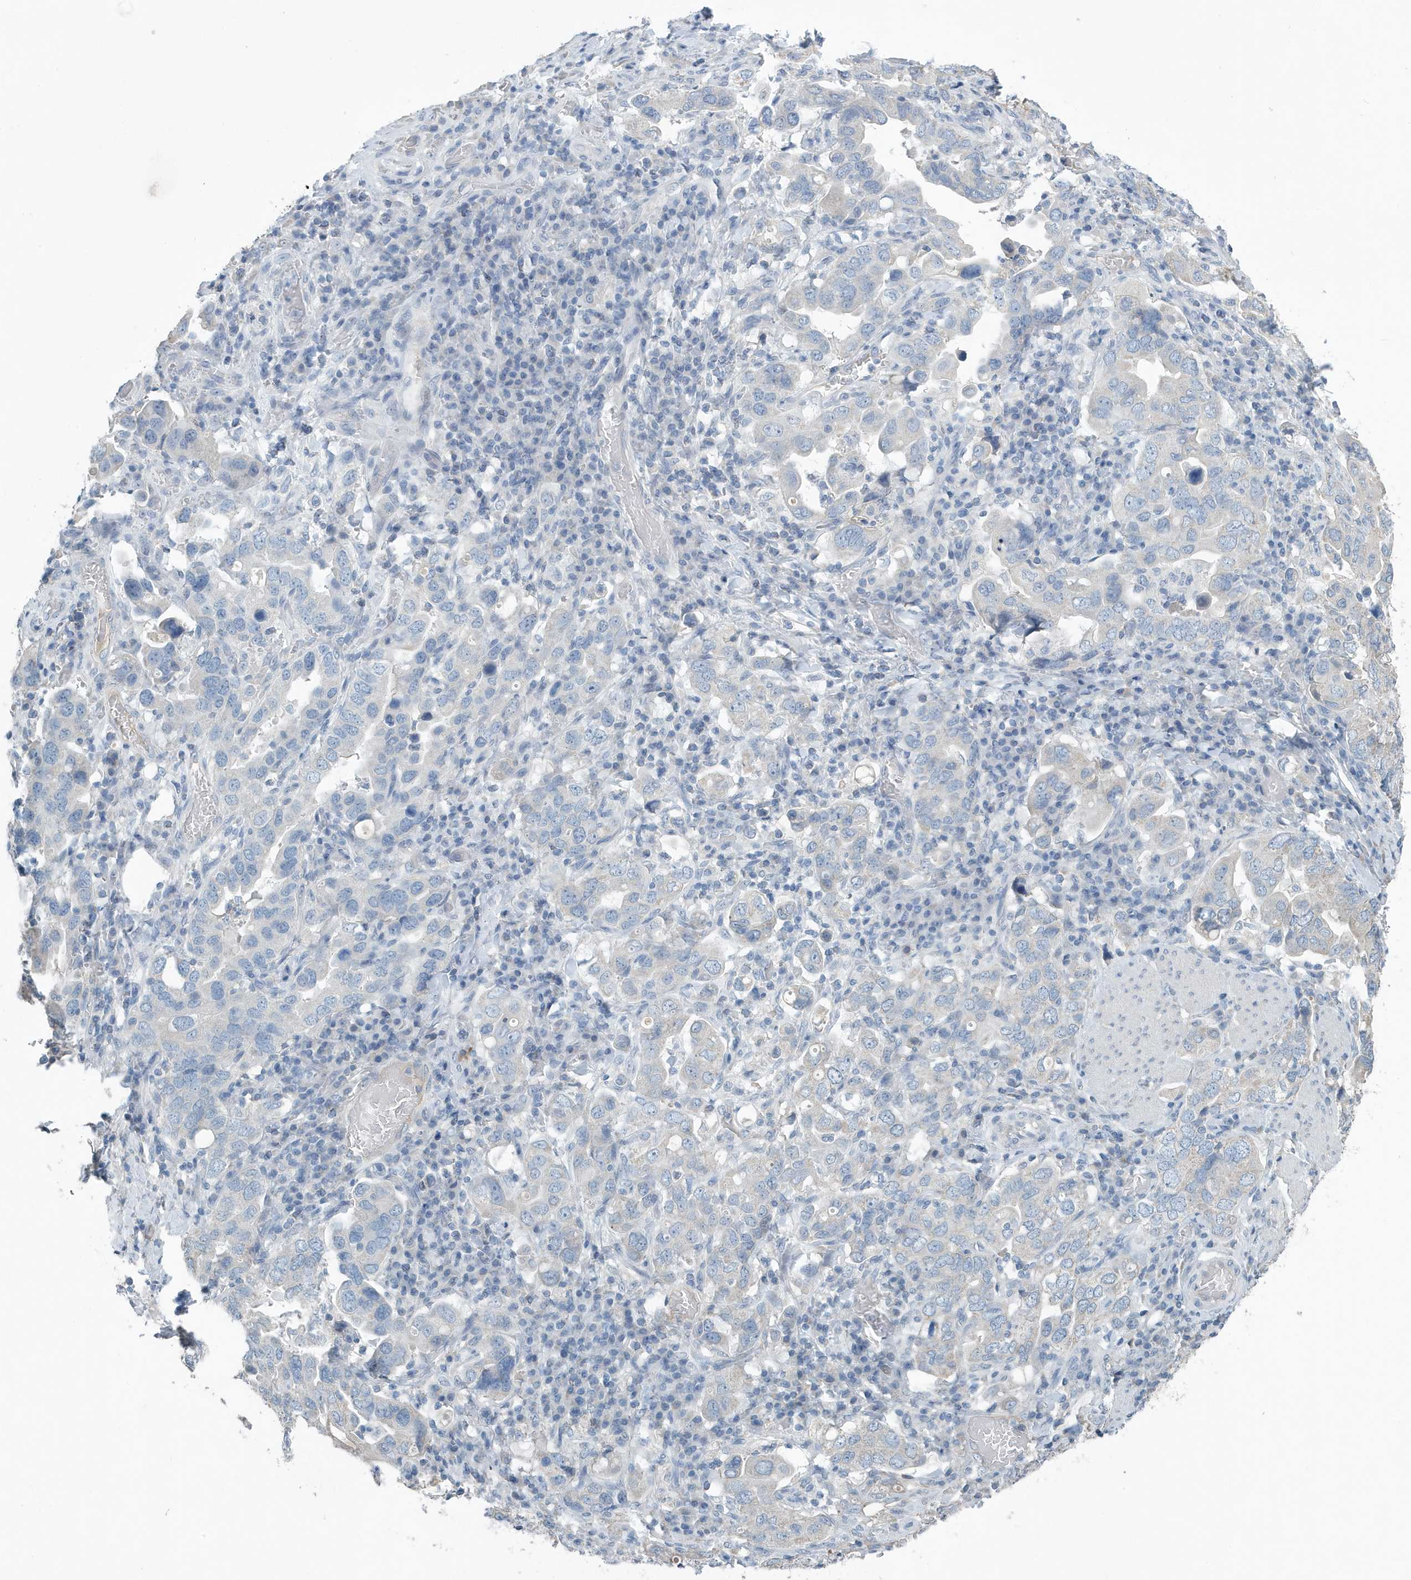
{"staining": {"intensity": "negative", "quantity": "none", "location": "none"}, "tissue": "stomach cancer", "cell_type": "Tumor cells", "image_type": "cancer", "snomed": [{"axis": "morphology", "description": "Adenocarcinoma, NOS"}, {"axis": "topography", "description": "Stomach, upper"}], "caption": "This is an immunohistochemistry histopathology image of stomach adenocarcinoma. There is no staining in tumor cells.", "gene": "UGT2B4", "patient": {"sex": "male", "age": 62}}